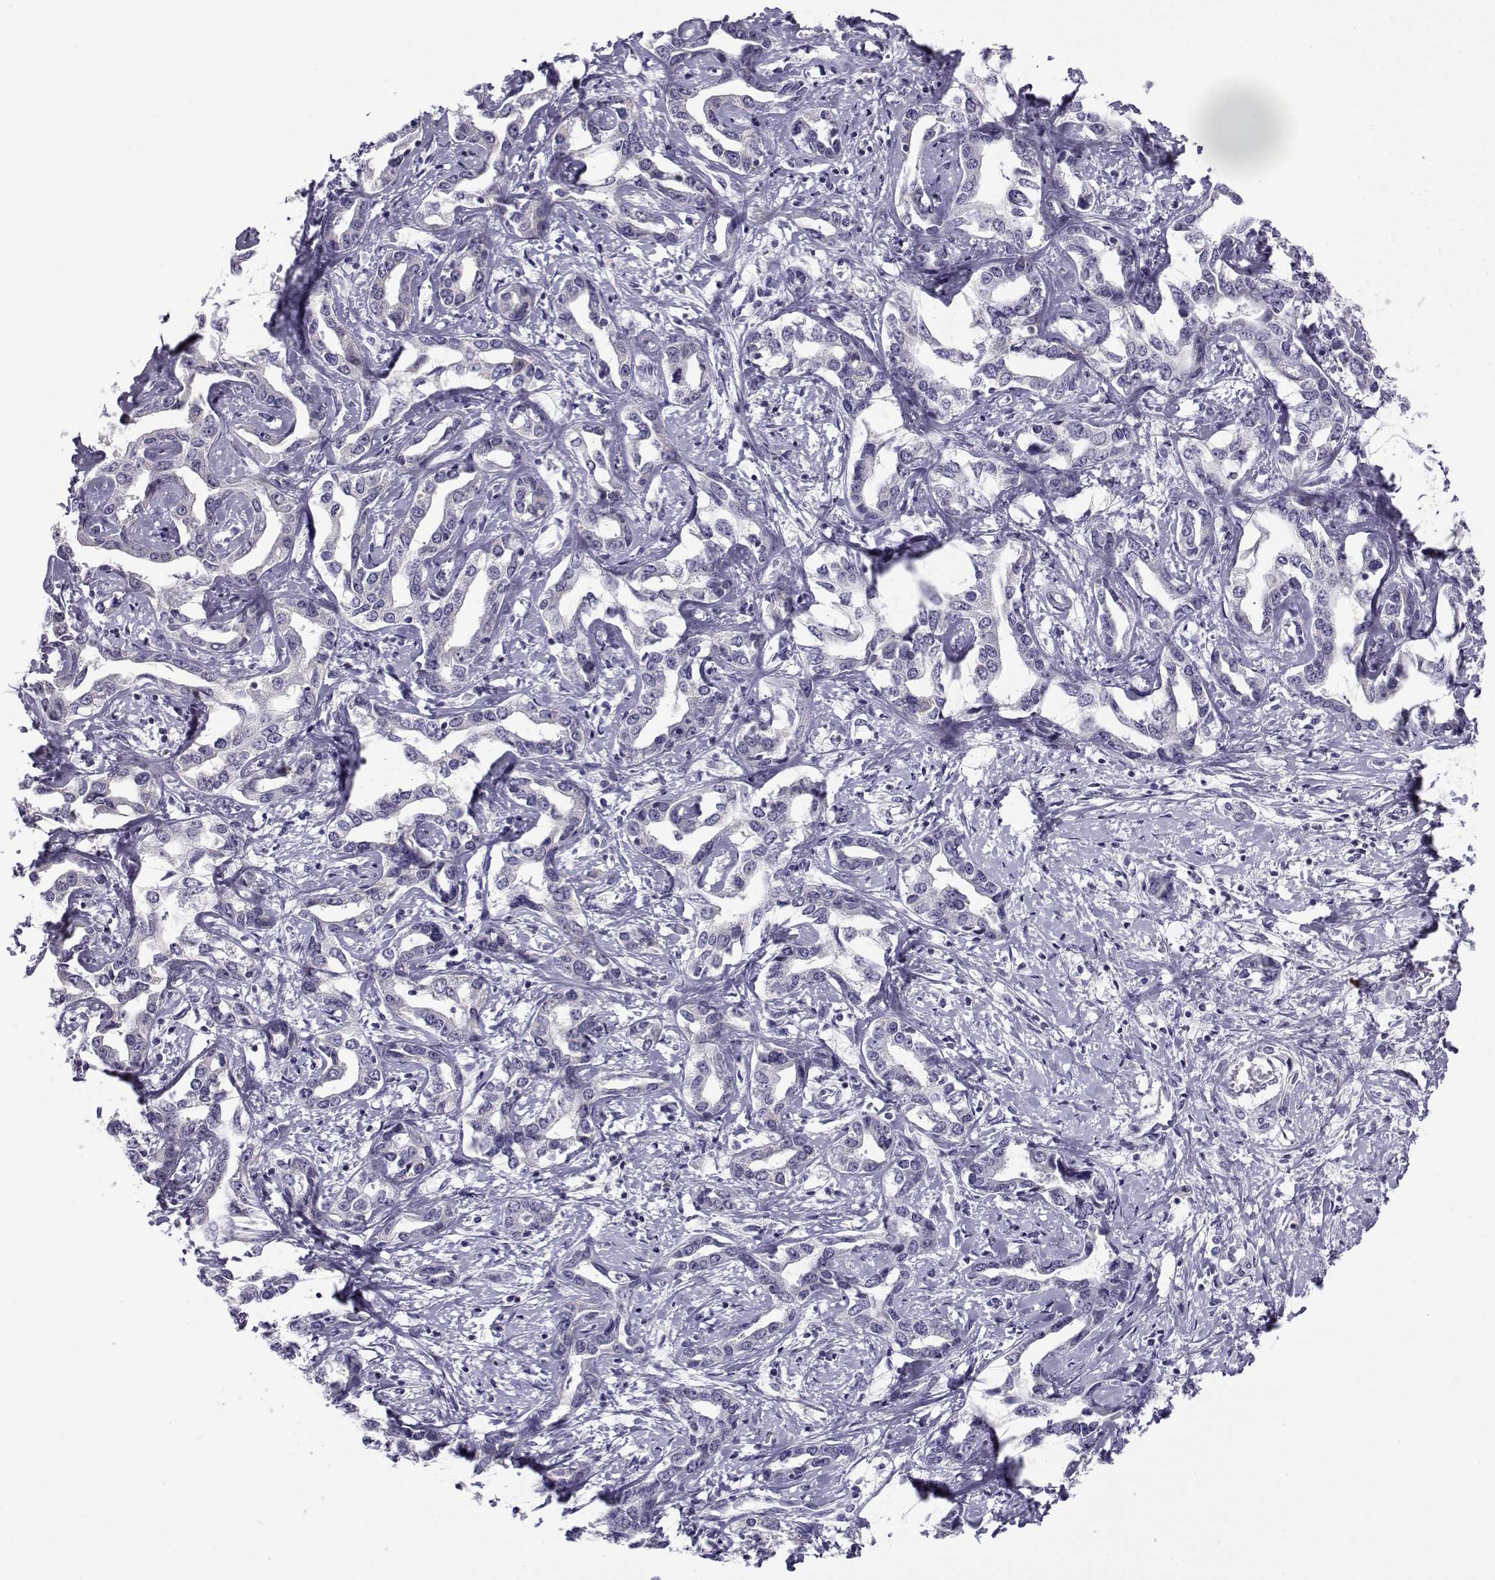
{"staining": {"intensity": "negative", "quantity": "none", "location": "none"}, "tissue": "liver cancer", "cell_type": "Tumor cells", "image_type": "cancer", "snomed": [{"axis": "morphology", "description": "Cholangiocarcinoma"}, {"axis": "topography", "description": "Liver"}], "caption": "High magnification brightfield microscopy of liver cholangiocarcinoma stained with DAB (3,3'-diaminobenzidine) (brown) and counterstained with hematoxylin (blue): tumor cells show no significant staining.", "gene": "FAM166A", "patient": {"sex": "male", "age": 59}}